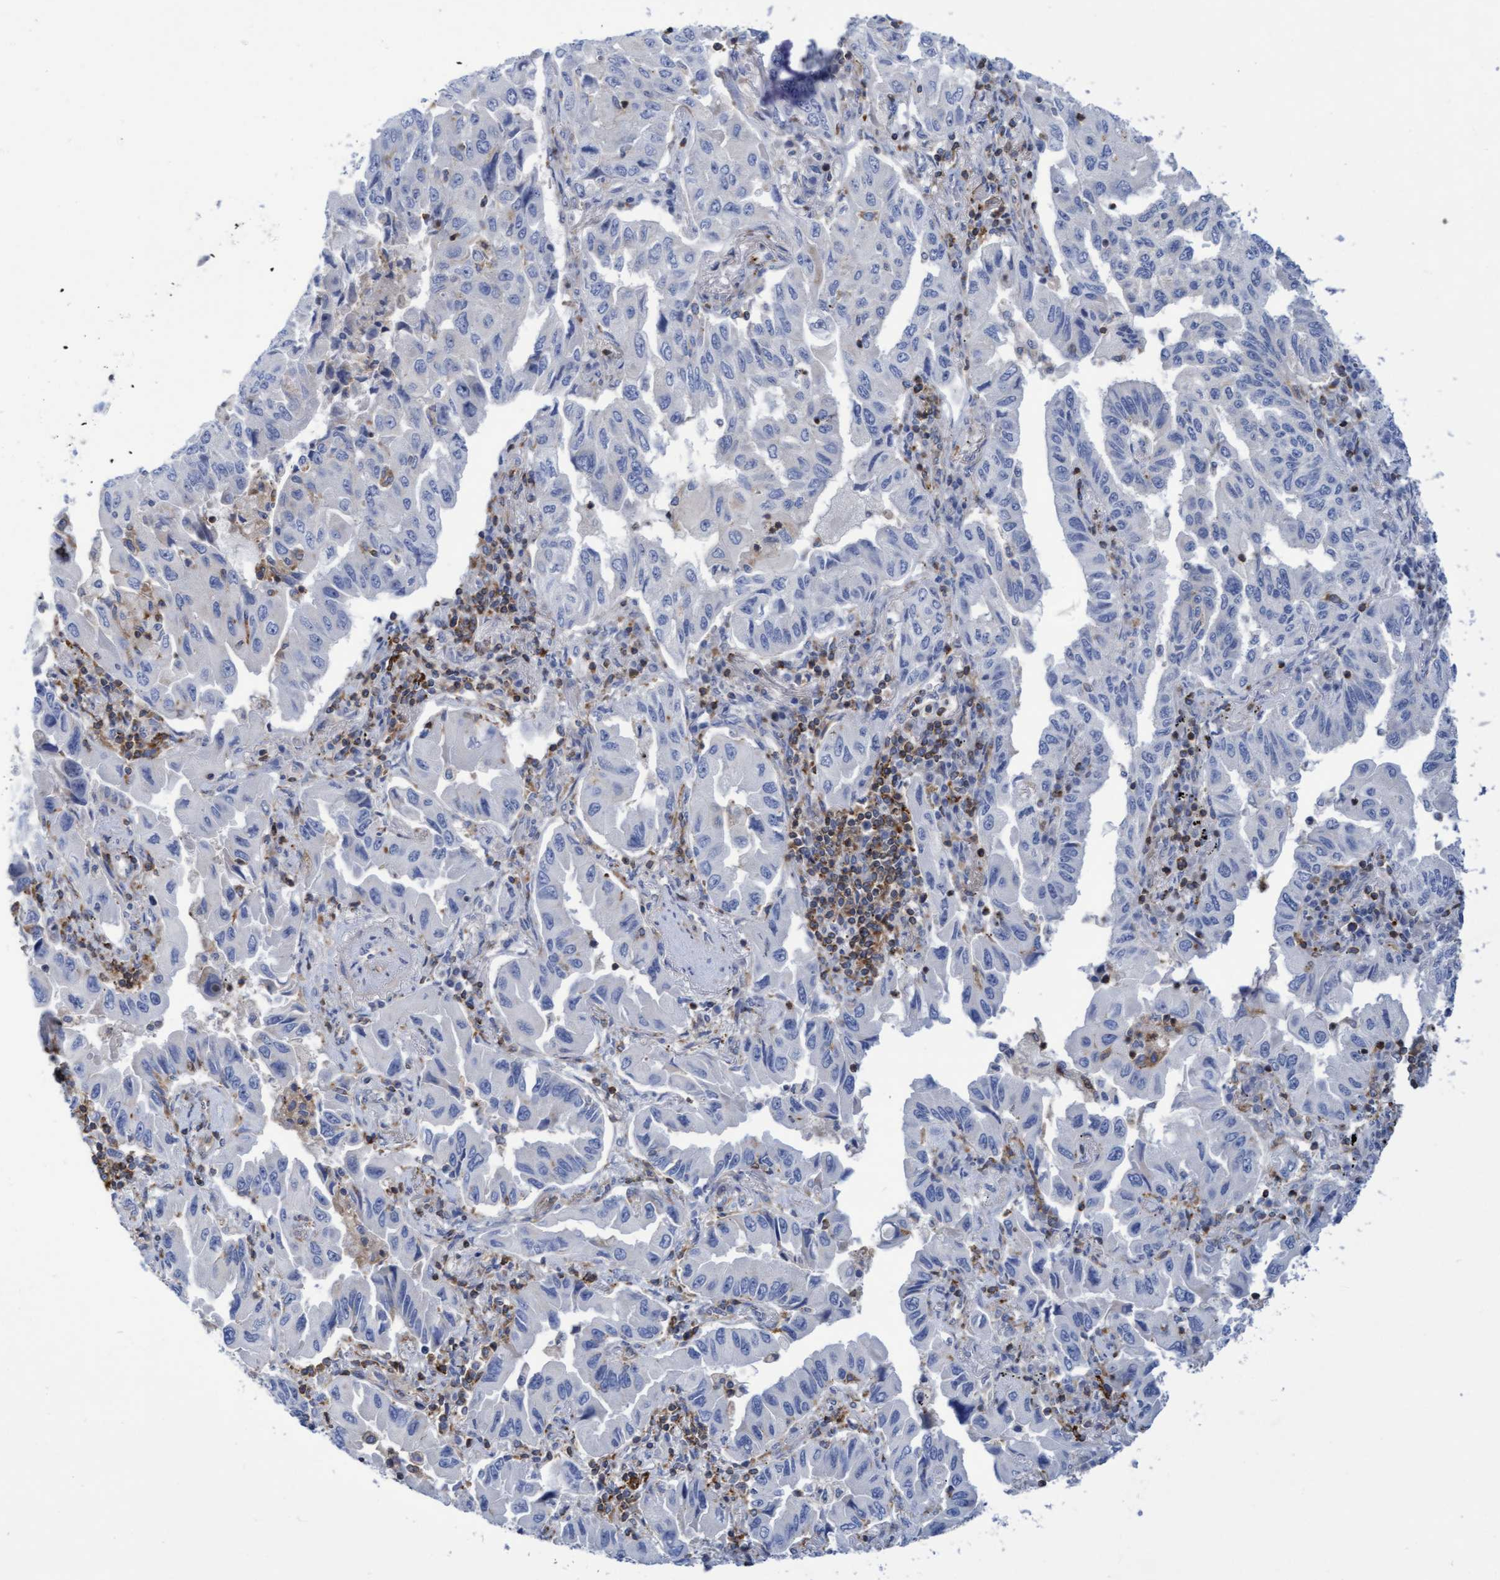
{"staining": {"intensity": "negative", "quantity": "none", "location": "none"}, "tissue": "lung cancer", "cell_type": "Tumor cells", "image_type": "cancer", "snomed": [{"axis": "morphology", "description": "Adenocarcinoma, NOS"}, {"axis": "topography", "description": "Lung"}], "caption": "An IHC photomicrograph of lung adenocarcinoma is shown. There is no staining in tumor cells of lung adenocarcinoma.", "gene": "FNBP1", "patient": {"sex": "female", "age": 65}}